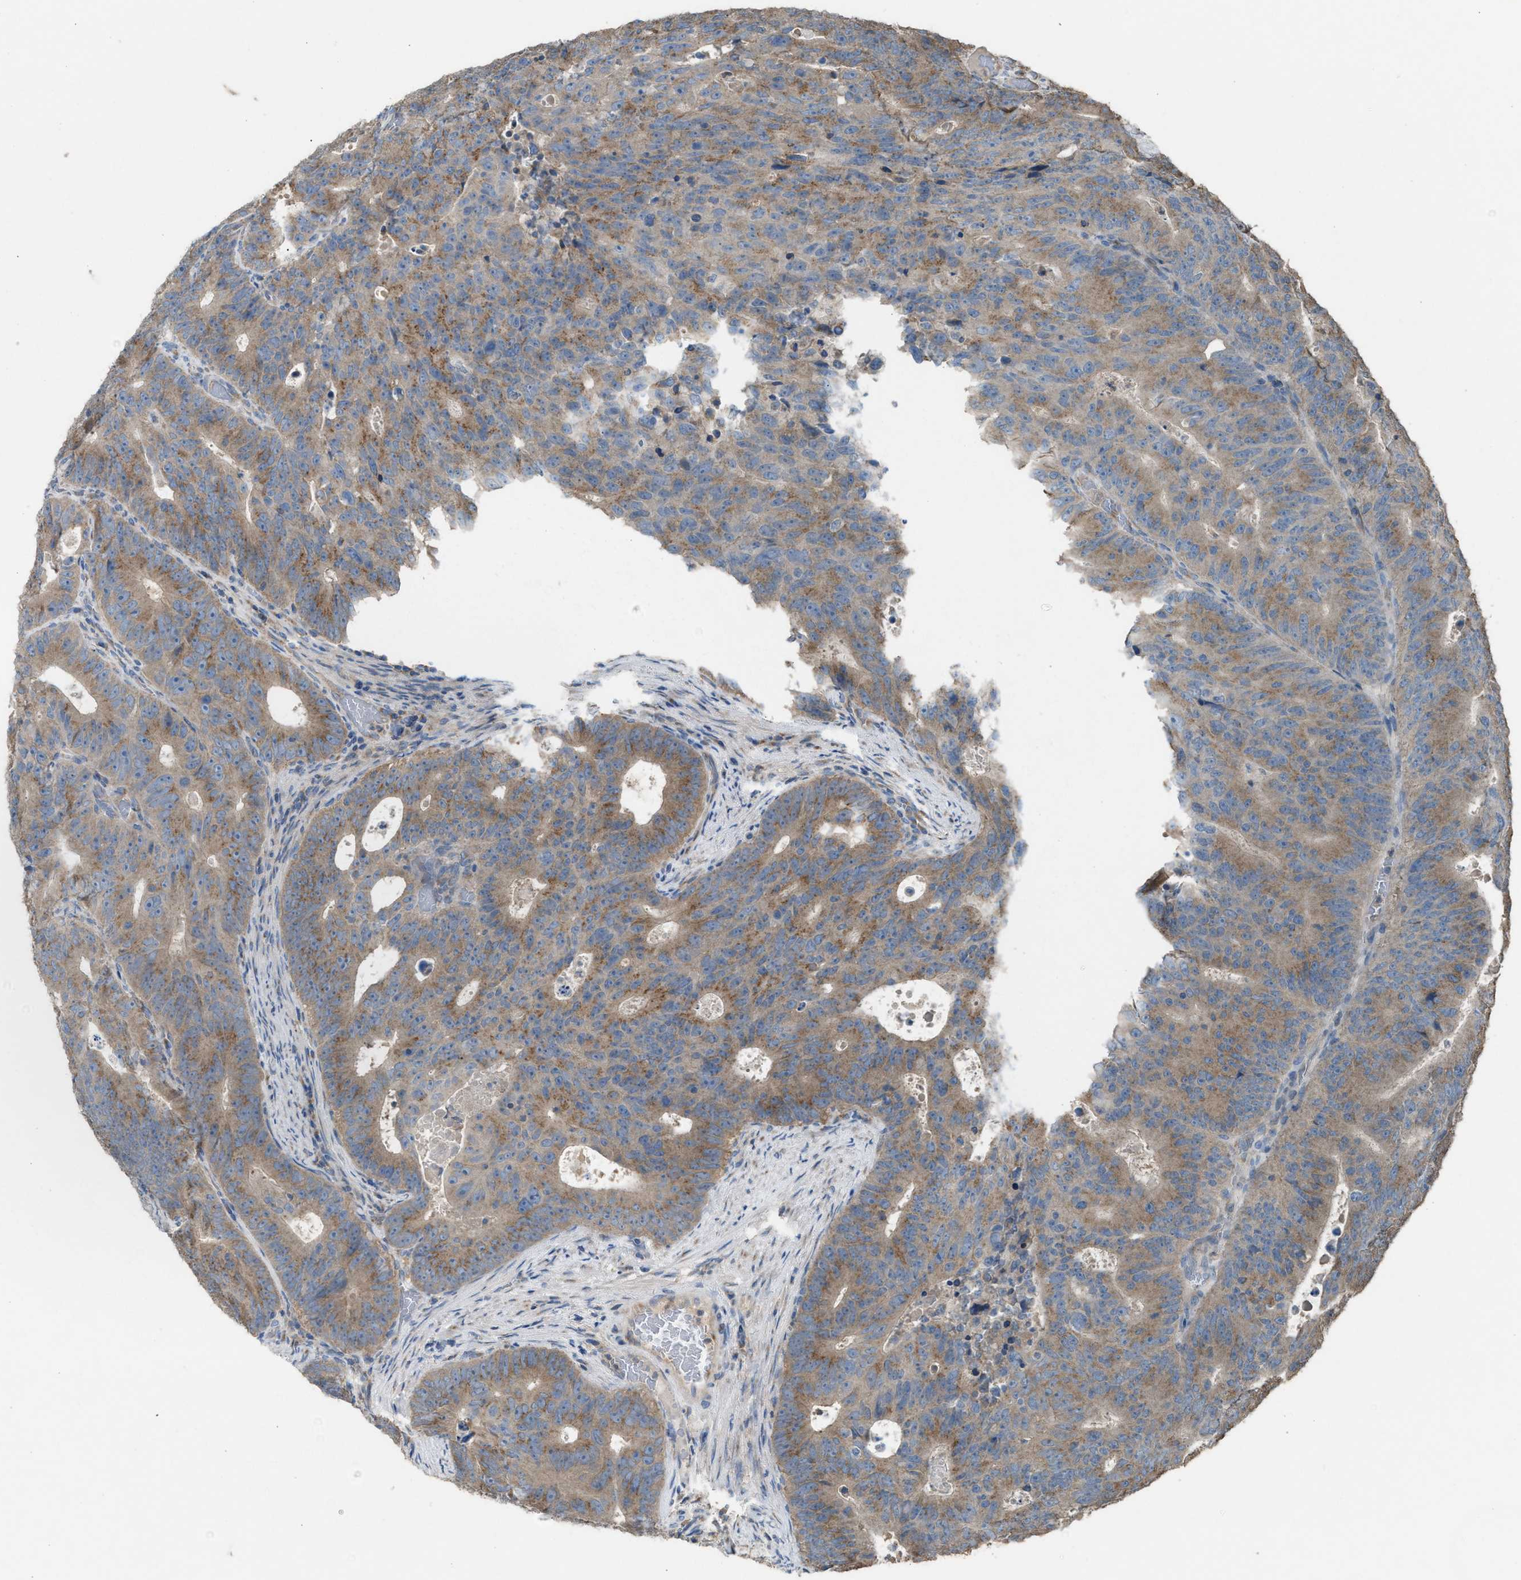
{"staining": {"intensity": "moderate", "quantity": ">75%", "location": "cytoplasmic/membranous"}, "tissue": "colorectal cancer", "cell_type": "Tumor cells", "image_type": "cancer", "snomed": [{"axis": "morphology", "description": "Adenocarcinoma, NOS"}, {"axis": "topography", "description": "Colon"}], "caption": "This micrograph exhibits IHC staining of human colorectal cancer (adenocarcinoma), with medium moderate cytoplasmic/membranous positivity in about >75% of tumor cells.", "gene": "TPK1", "patient": {"sex": "male", "age": 87}}